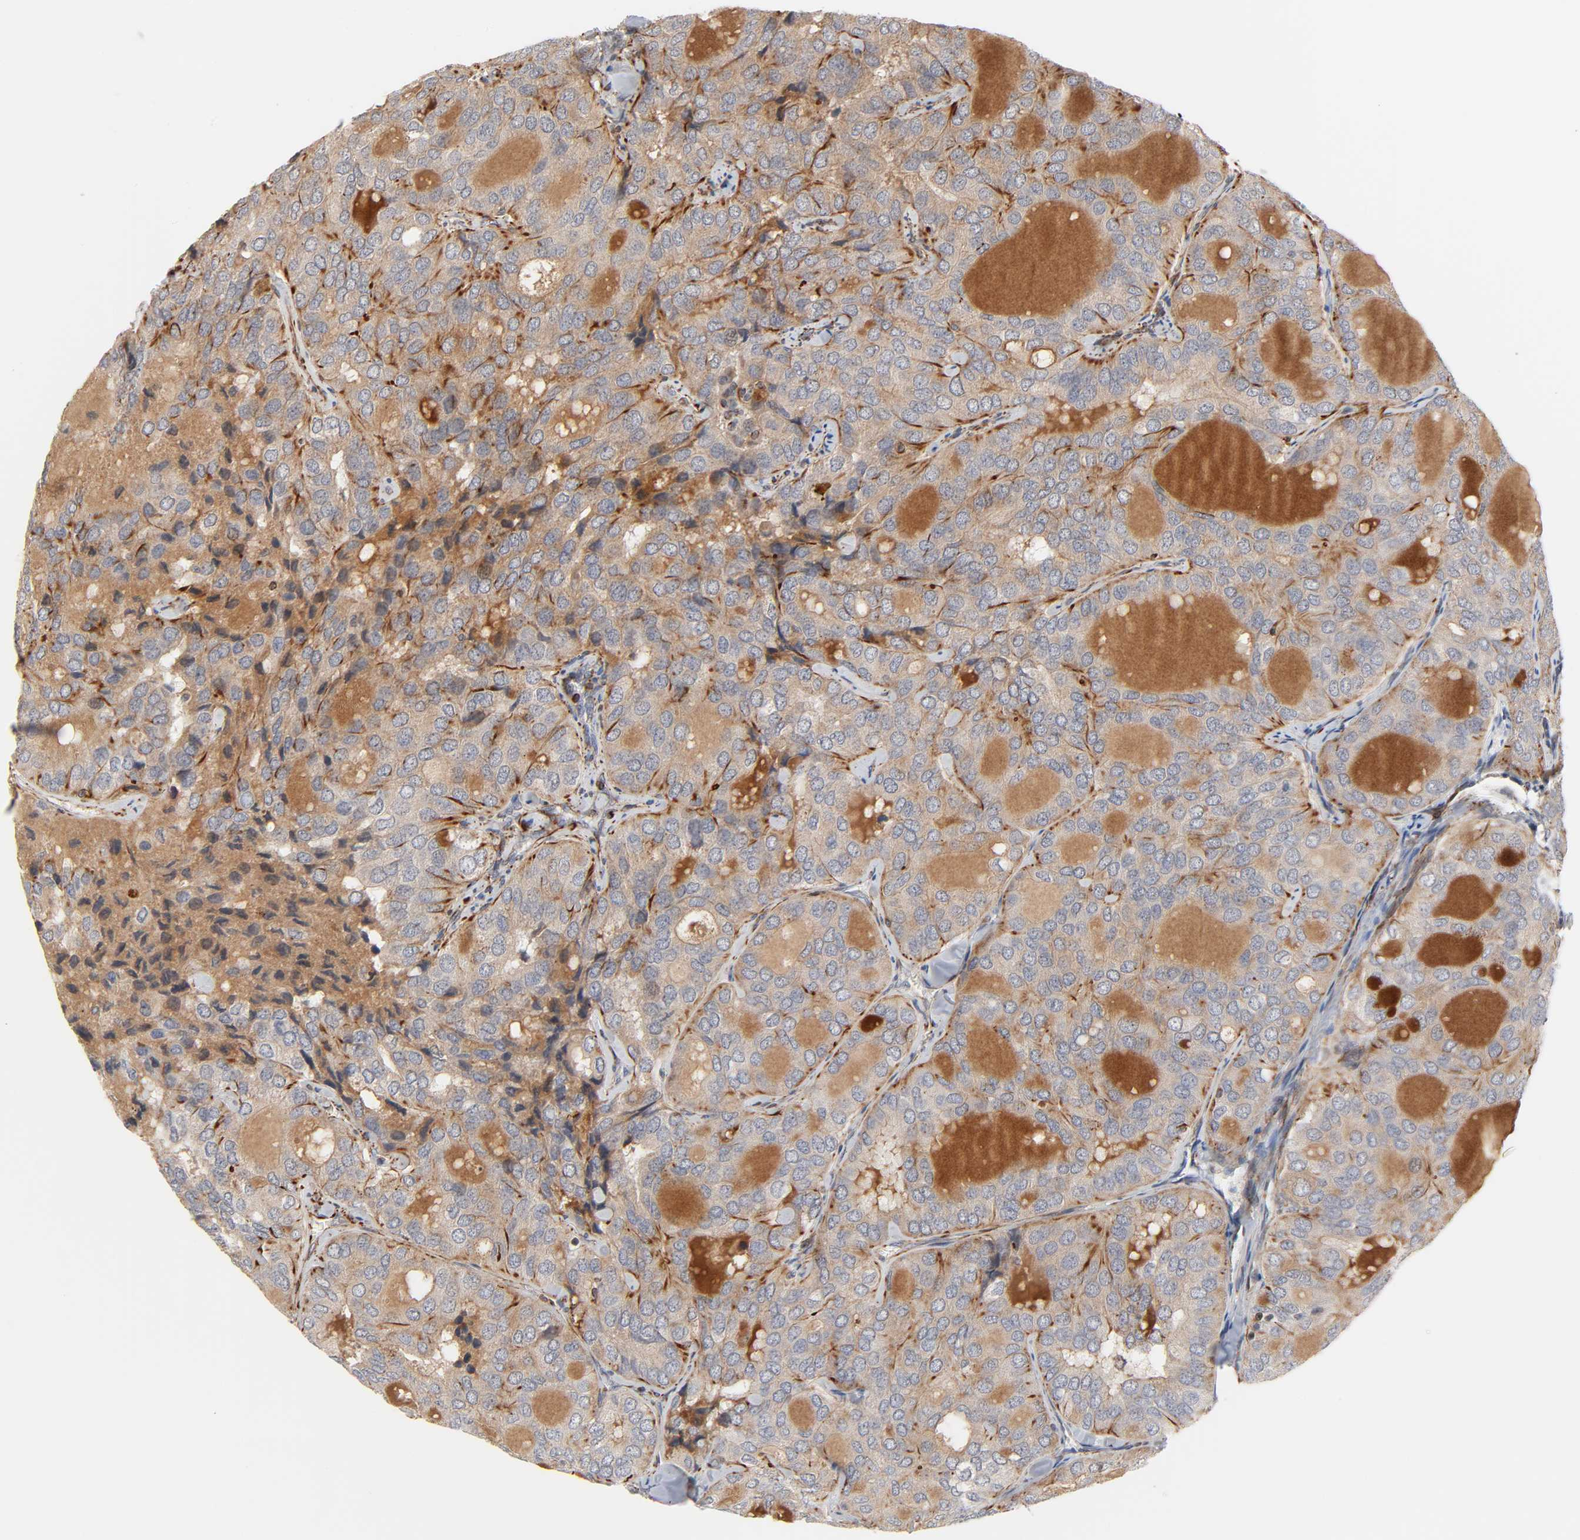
{"staining": {"intensity": "moderate", "quantity": ">75%", "location": "cytoplasmic/membranous"}, "tissue": "thyroid cancer", "cell_type": "Tumor cells", "image_type": "cancer", "snomed": [{"axis": "morphology", "description": "Follicular adenoma carcinoma, NOS"}, {"axis": "topography", "description": "Thyroid gland"}], "caption": "IHC (DAB) staining of follicular adenoma carcinoma (thyroid) displays moderate cytoplasmic/membranous protein positivity in about >75% of tumor cells.", "gene": "REEP6", "patient": {"sex": "male", "age": 75}}